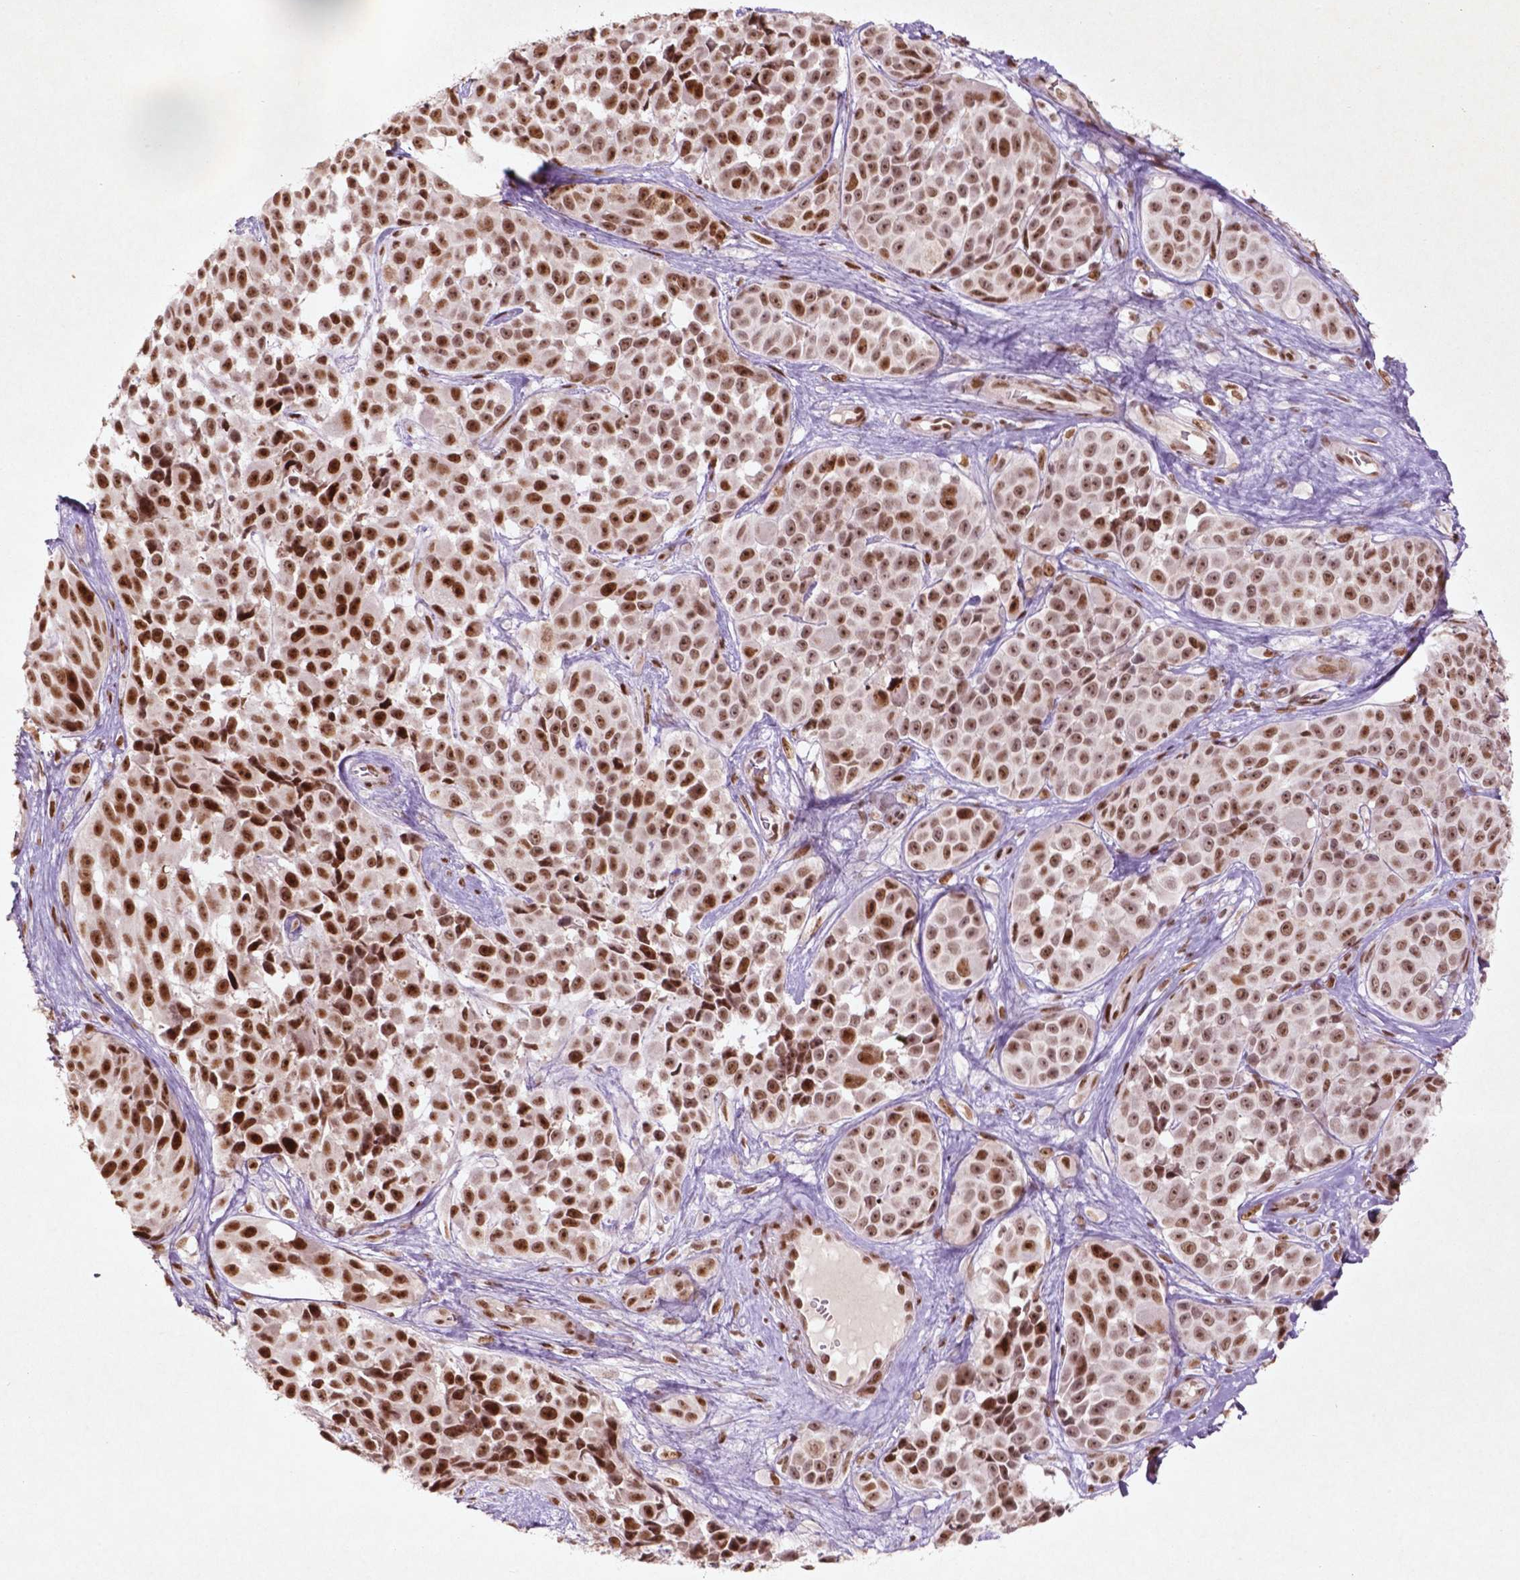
{"staining": {"intensity": "strong", "quantity": ">75%", "location": "nuclear"}, "tissue": "melanoma", "cell_type": "Tumor cells", "image_type": "cancer", "snomed": [{"axis": "morphology", "description": "Malignant melanoma, NOS"}, {"axis": "topography", "description": "Skin"}], "caption": "About >75% of tumor cells in human malignant melanoma exhibit strong nuclear protein positivity as visualized by brown immunohistochemical staining.", "gene": "HMG20B", "patient": {"sex": "female", "age": 88}}